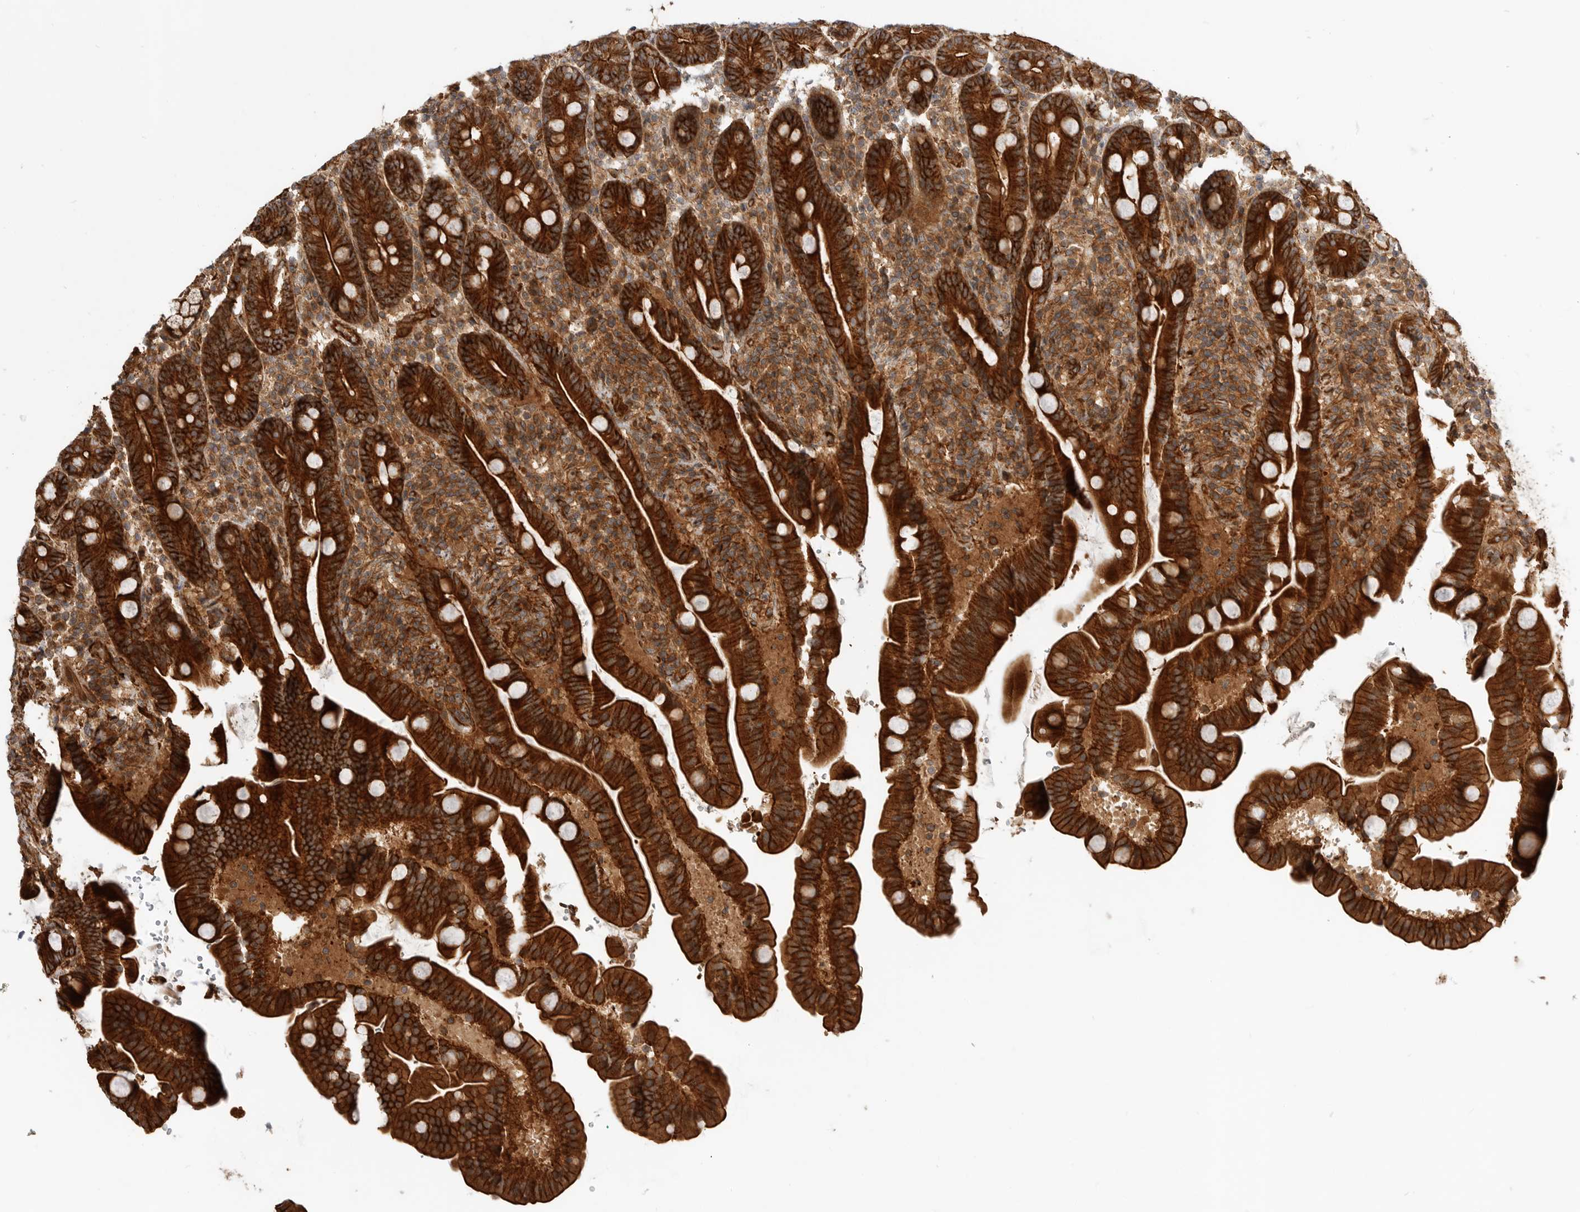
{"staining": {"intensity": "strong", "quantity": ">75%", "location": "cytoplasmic/membranous"}, "tissue": "duodenum", "cell_type": "Glandular cells", "image_type": "normal", "snomed": [{"axis": "morphology", "description": "Normal tissue, NOS"}, {"axis": "topography", "description": "Duodenum"}], "caption": "IHC histopathology image of unremarkable duodenum: duodenum stained using immunohistochemistry (IHC) reveals high levels of strong protein expression localized specifically in the cytoplasmic/membranous of glandular cells, appearing as a cytoplasmic/membranous brown color.", "gene": "GPATCH2", "patient": {"sex": "male", "age": 54}}